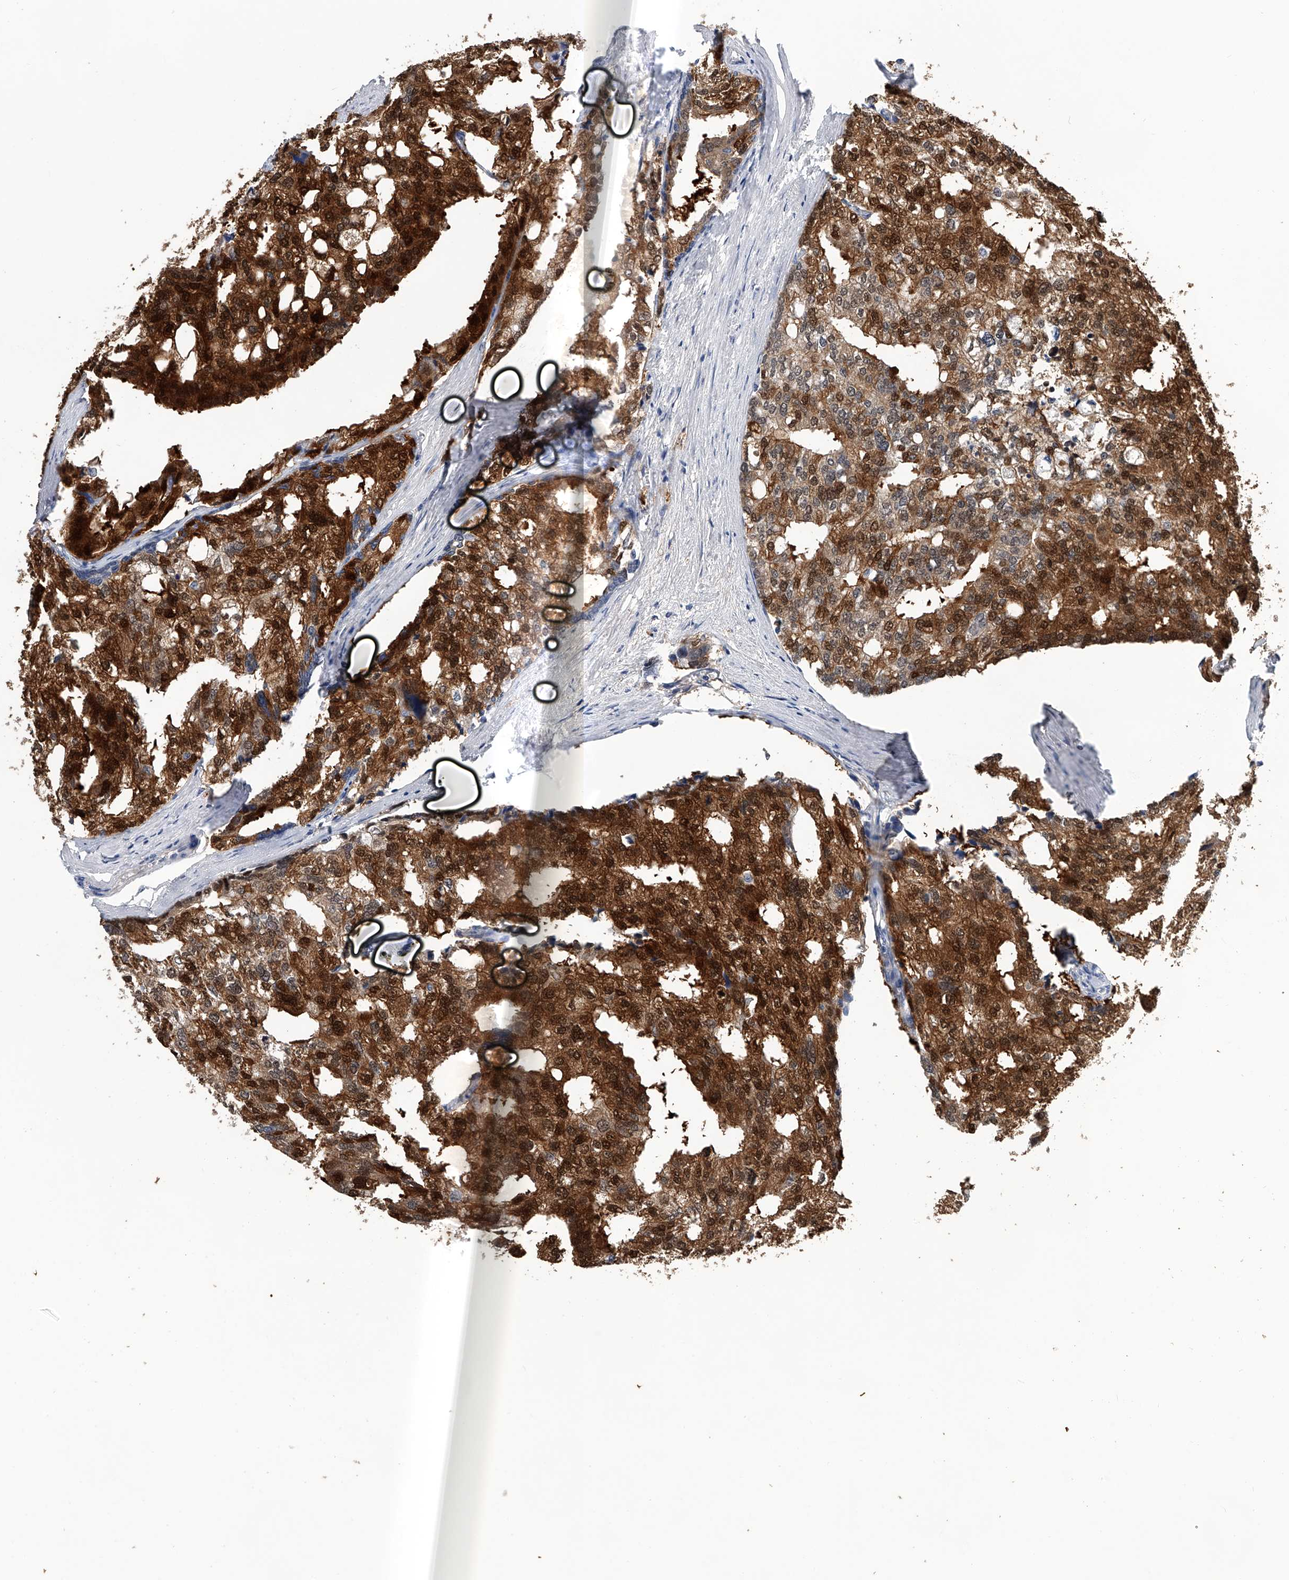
{"staining": {"intensity": "strong", "quantity": "25%-75%", "location": "cytoplasmic/membranous,nuclear"}, "tissue": "prostate cancer", "cell_type": "Tumor cells", "image_type": "cancer", "snomed": [{"axis": "morphology", "description": "Adenocarcinoma, High grade"}, {"axis": "topography", "description": "Prostate"}], "caption": "Immunohistochemical staining of prostate cancer (adenocarcinoma (high-grade)) reveals strong cytoplasmic/membranous and nuclear protein expression in approximately 25%-75% of tumor cells.", "gene": "PGM3", "patient": {"sex": "male", "age": 50}}